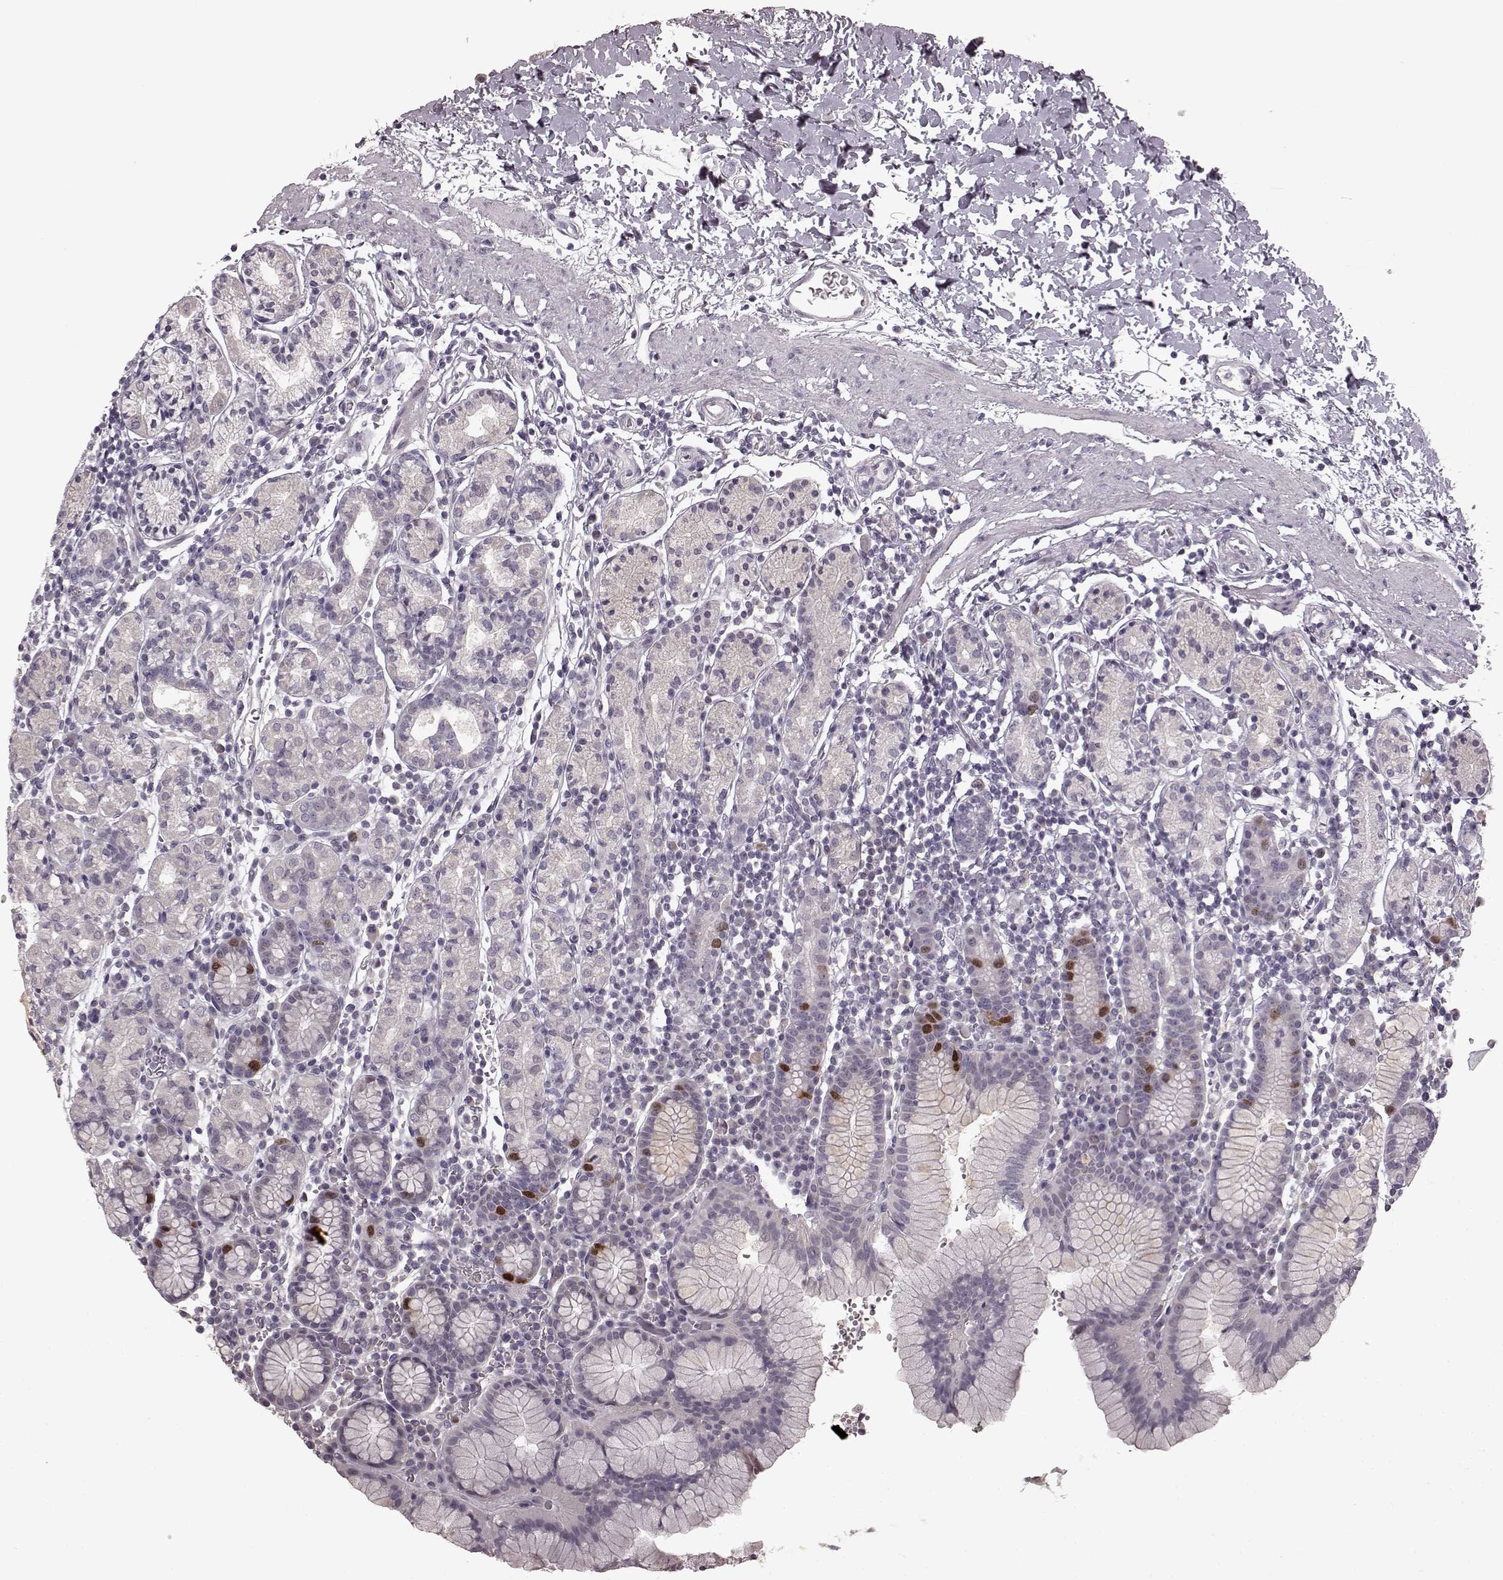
{"staining": {"intensity": "strong", "quantity": "<25%", "location": "nuclear"}, "tissue": "stomach", "cell_type": "Glandular cells", "image_type": "normal", "snomed": [{"axis": "morphology", "description": "Normal tissue, NOS"}, {"axis": "topography", "description": "Stomach, upper"}, {"axis": "topography", "description": "Stomach"}], "caption": "An image of human stomach stained for a protein reveals strong nuclear brown staining in glandular cells.", "gene": "CCNA2", "patient": {"sex": "male", "age": 62}}